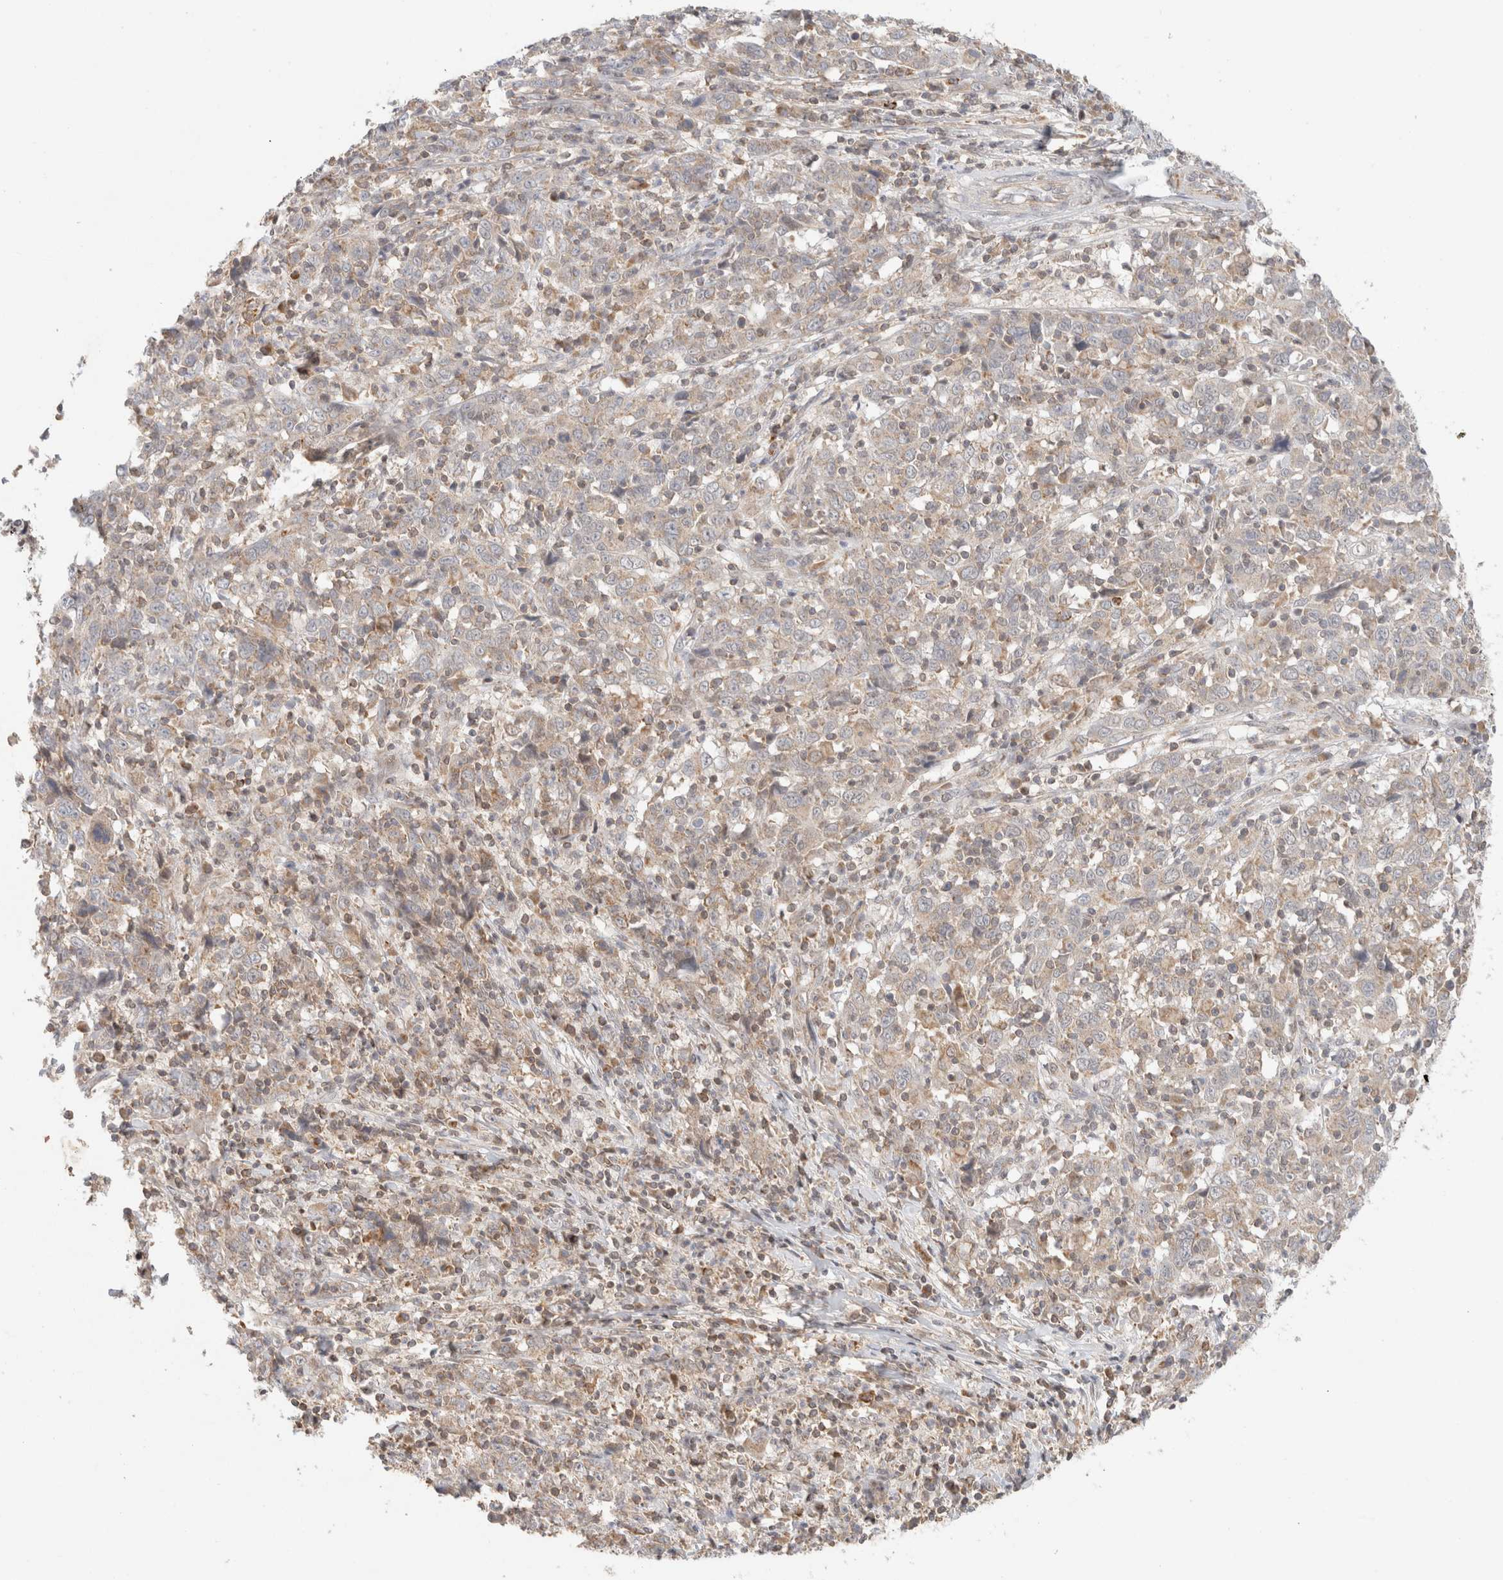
{"staining": {"intensity": "weak", "quantity": "<25%", "location": "cytoplasmic/membranous"}, "tissue": "cervical cancer", "cell_type": "Tumor cells", "image_type": "cancer", "snomed": [{"axis": "morphology", "description": "Squamous cell carcinoma, NOS"}, {"axis": "topography", "description": "Cervix"}], "caption": "The photomicrograph shows no significant positivity in tumor cells of cervical cancer (squamous cell carcinoma). (Stains: DAB immunohistochemistry with hematoxylin counter stain, Microscopy: brightfield microscopy at high magnification).", "gene": "MRM3", "patient": {"sex": "female", "age": 46}}